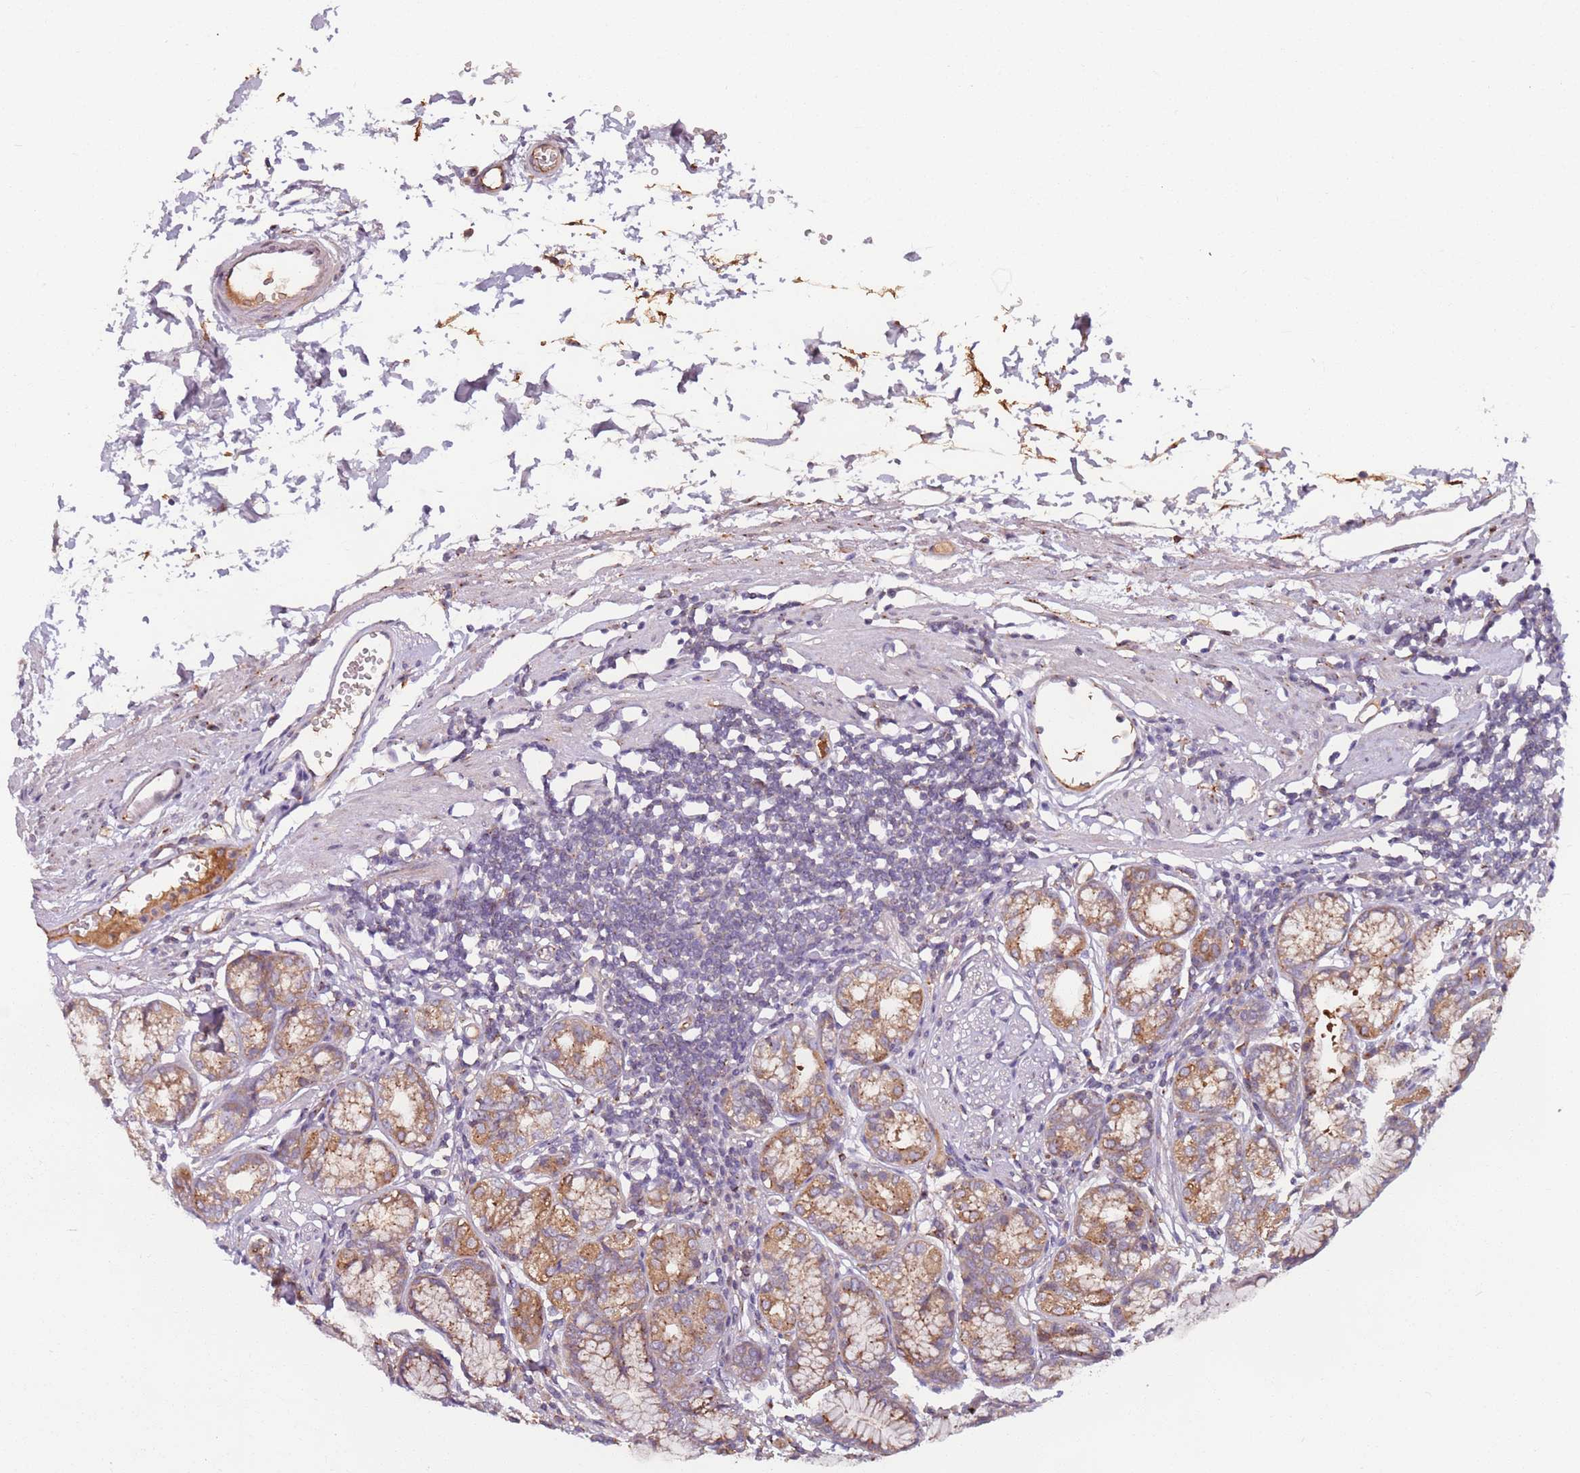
{"staining": {"intensity": "moderate", "quantity": ">75%", "location": "cytoplasmic/membranous"}, "tissue": "stomach", "cell_type": "Glandular cells", "image_type": "normal", "snomed": [{"axis": "morphology", "description": "Normal tissue, NOS"}, {"axis": "topography", "description": "Stomach"}], "caption": "Moderate cytoplasmic/membranous staining is appreciated in approximately >75% of glandular cells in normal stomach. (brown staining indicates protein expression, while blue staining denotes nuclei).", "gene": "AKTIP", "patient": {"sex": "female", "age": 57}}